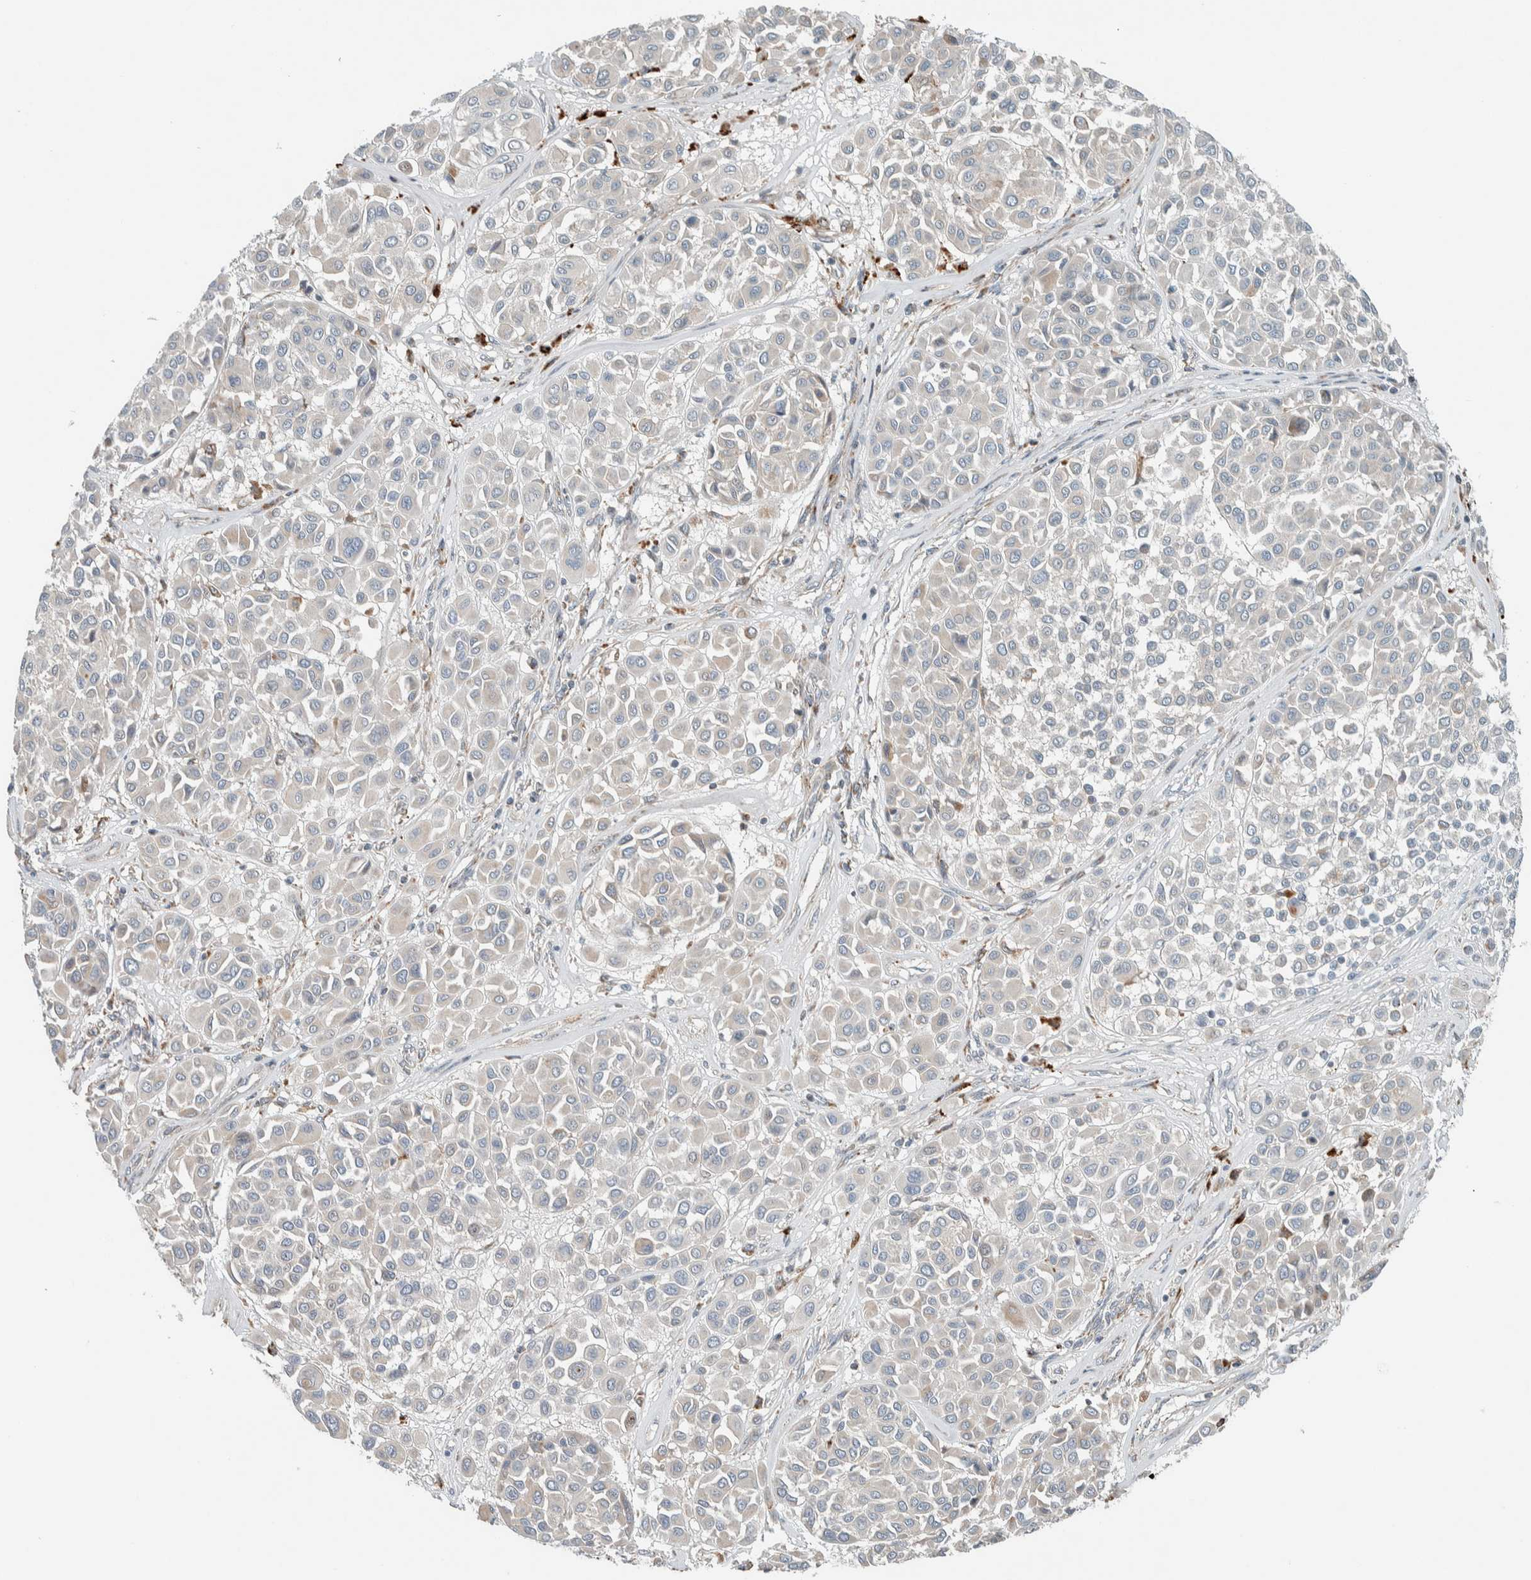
{"staining": {"intensity": "negative", "quantity": "none", "location": "none"}, "tissue": "melanoma", "cell_type": "Tumor cells", "image_type": "cancer", "snomed": [{"axis": "morphology", "description": "Malignant melanoma, Metastatic site"}, {"axis": "topography", "description": "Soft tissue"}], "caption": "Immunohistochemistry of human malignant melanoma (metastatic site) displays no expression in tumor cells. The staining was performed using DAB to visualize the protein expression in brown, while the nuclei were stained in blue with hematoxylin (Magnification: 20x).", "gene": "SLFN12L", "patient": {"sex": "male", "age": 41}}